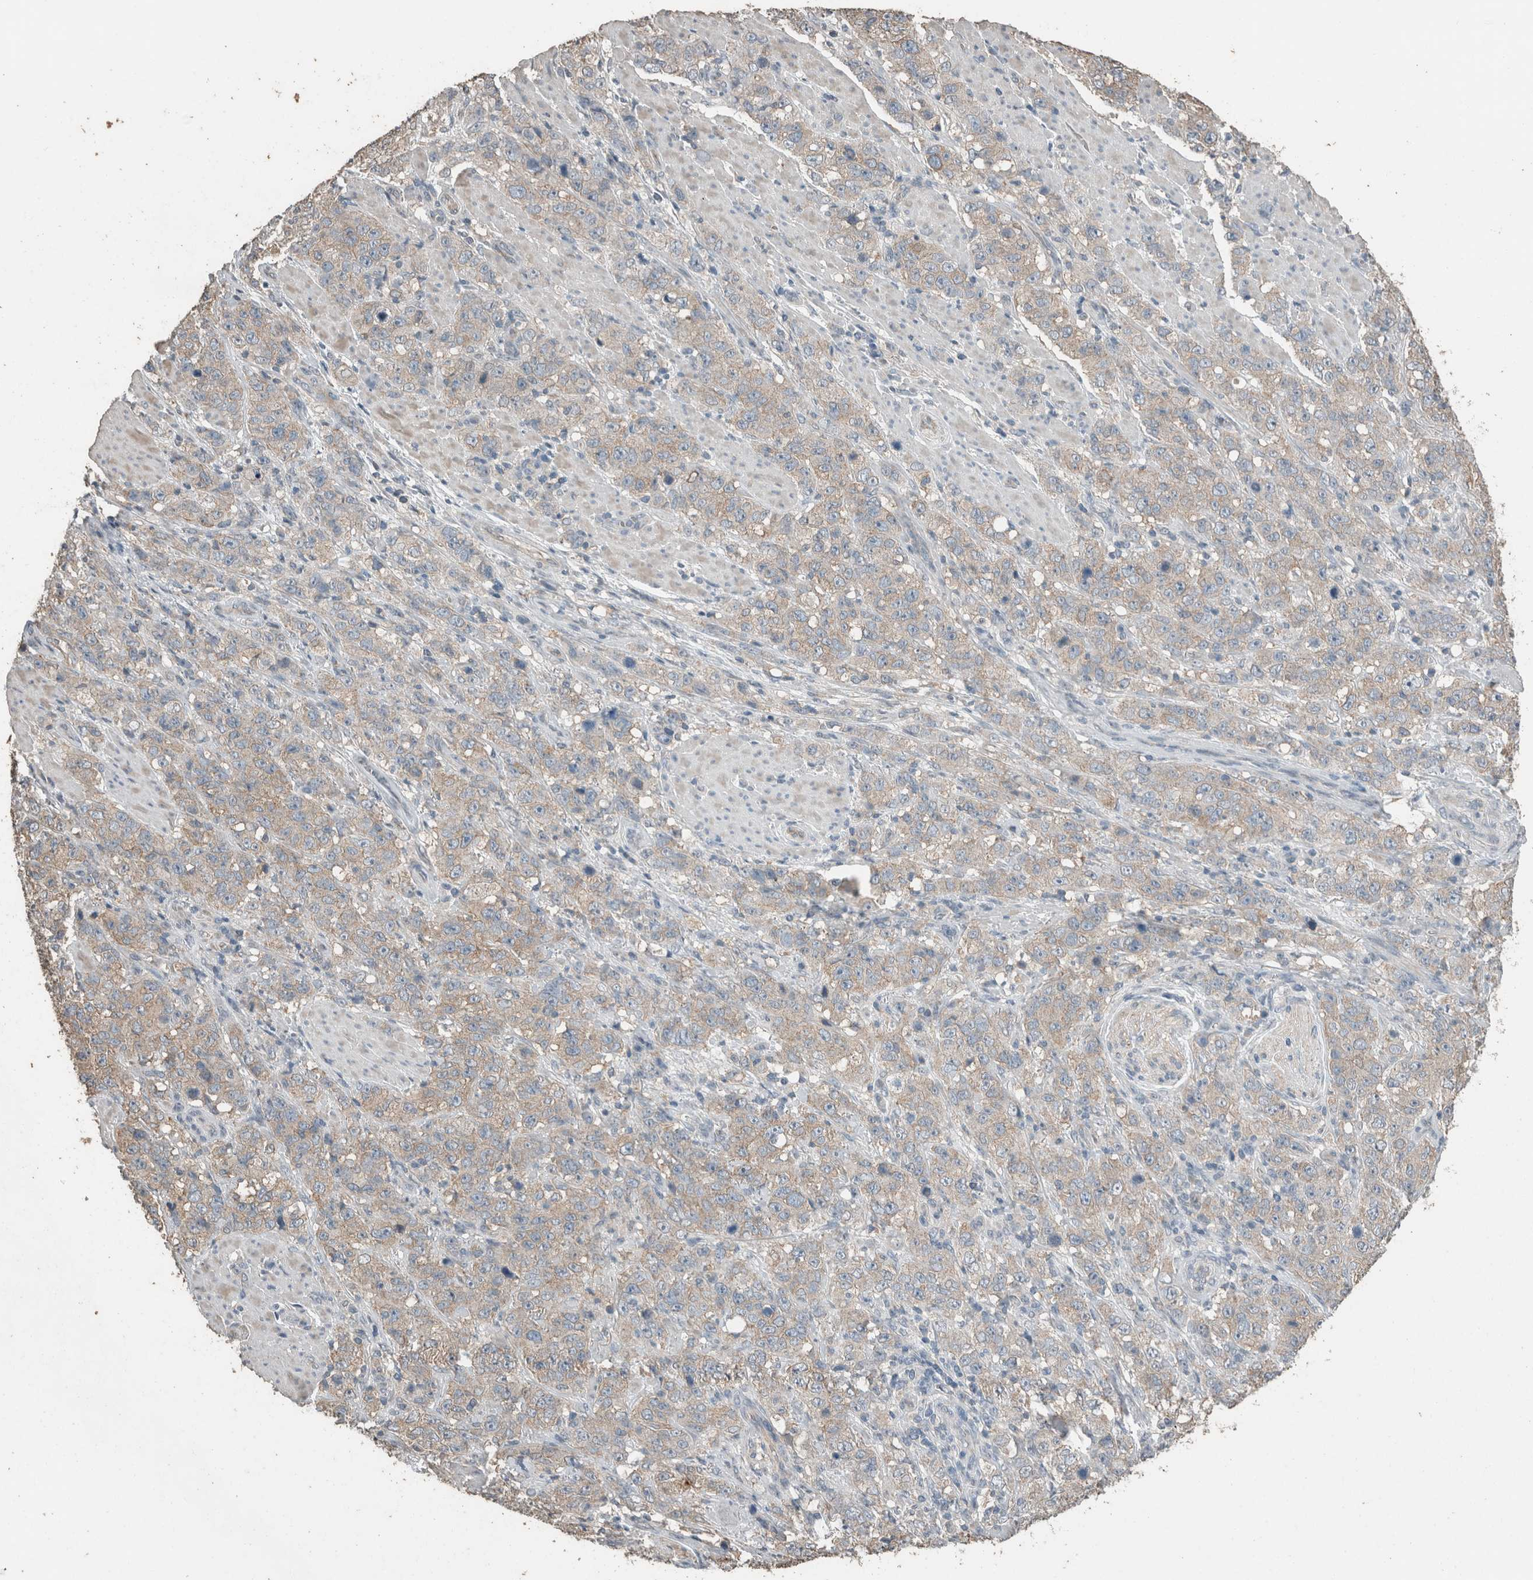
{"staining": {"intensity": "weak", "quantity": "<25%", "location": "cytoplasmic/membranous"}, "tissue": "stomach cancer", "cell_type": "Tumor cells", "image_type": "cancer", "snomed": [{"axis": "morphology", "description": "Adenocarcinoma, NOS"}, {"axis": "topography", "description": "Stomach"}], "caption": "This is an immunohistochemistry (IHC) histopathology image of human stomach adenocarcinoma. There is no staining in tumor cells.", "gene": "ACVR2B", "patient": {"sex": "male", "age": 48}}